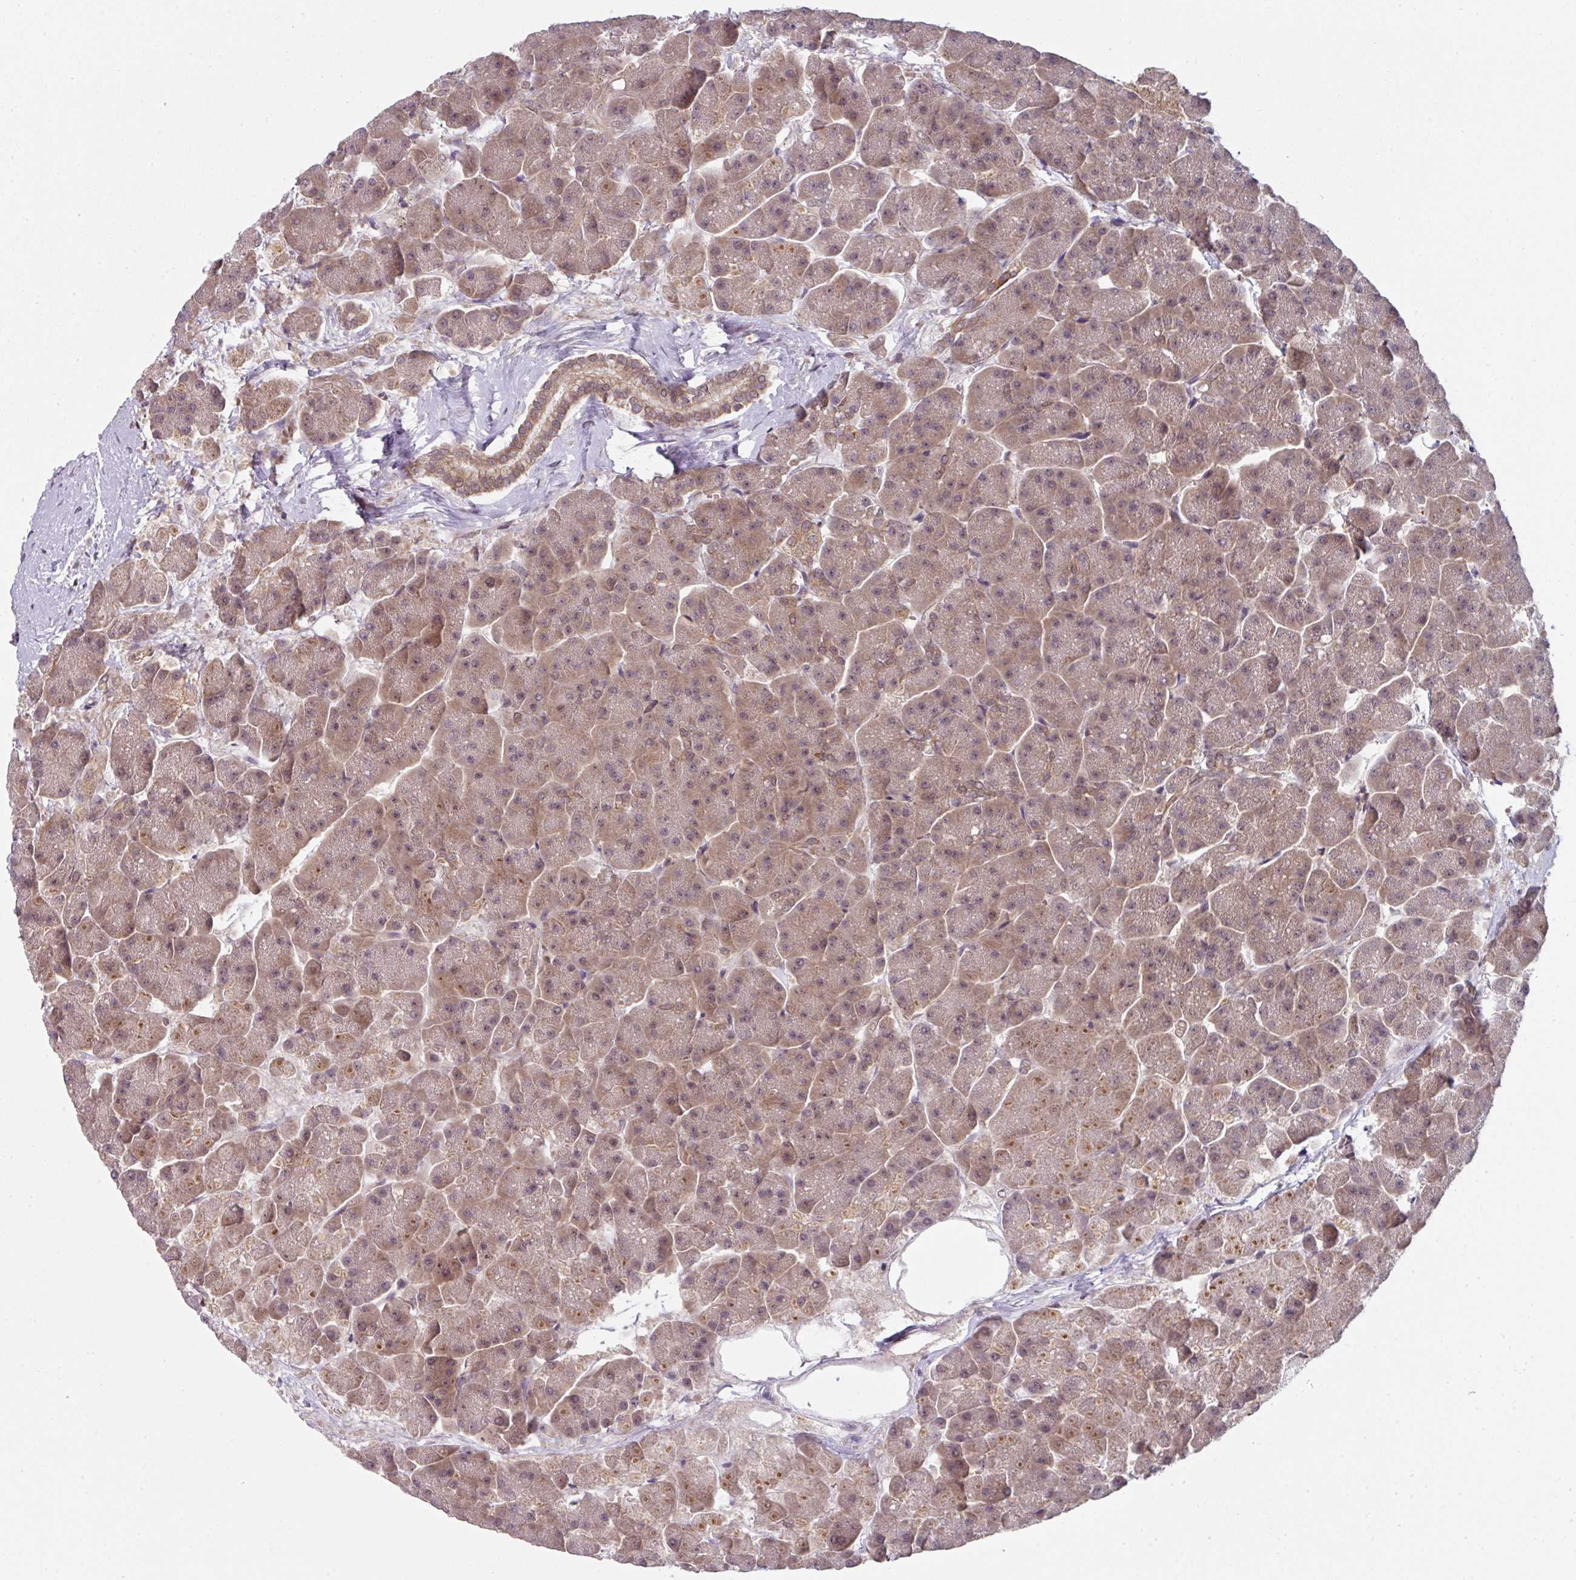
{"staining": {"intensity": "moderate", "quantity": ">75%", "location": "cytoplasmic/membranous,nuclear"}, "tissue": "pancreas", "cell_type": "Exocrine glandular cells", "image_type": "normal", "snomed": [{"axis": "morphology", "description": "Normal tissue, NOS"}, {"axis": "topography", "description": "Pancreas"}, {"axis": "topography", "description": "Peripheral nerve tissue"}], "caption": "DAB immunohistochemical staining of benign pancreas demonstrates moderate cytoplasmic/membranous,nuclear protein staining in about >75% of exocrine glandular cells.", "gene": "CAMLG", "patient": {"sex": "male", "age": 54}}